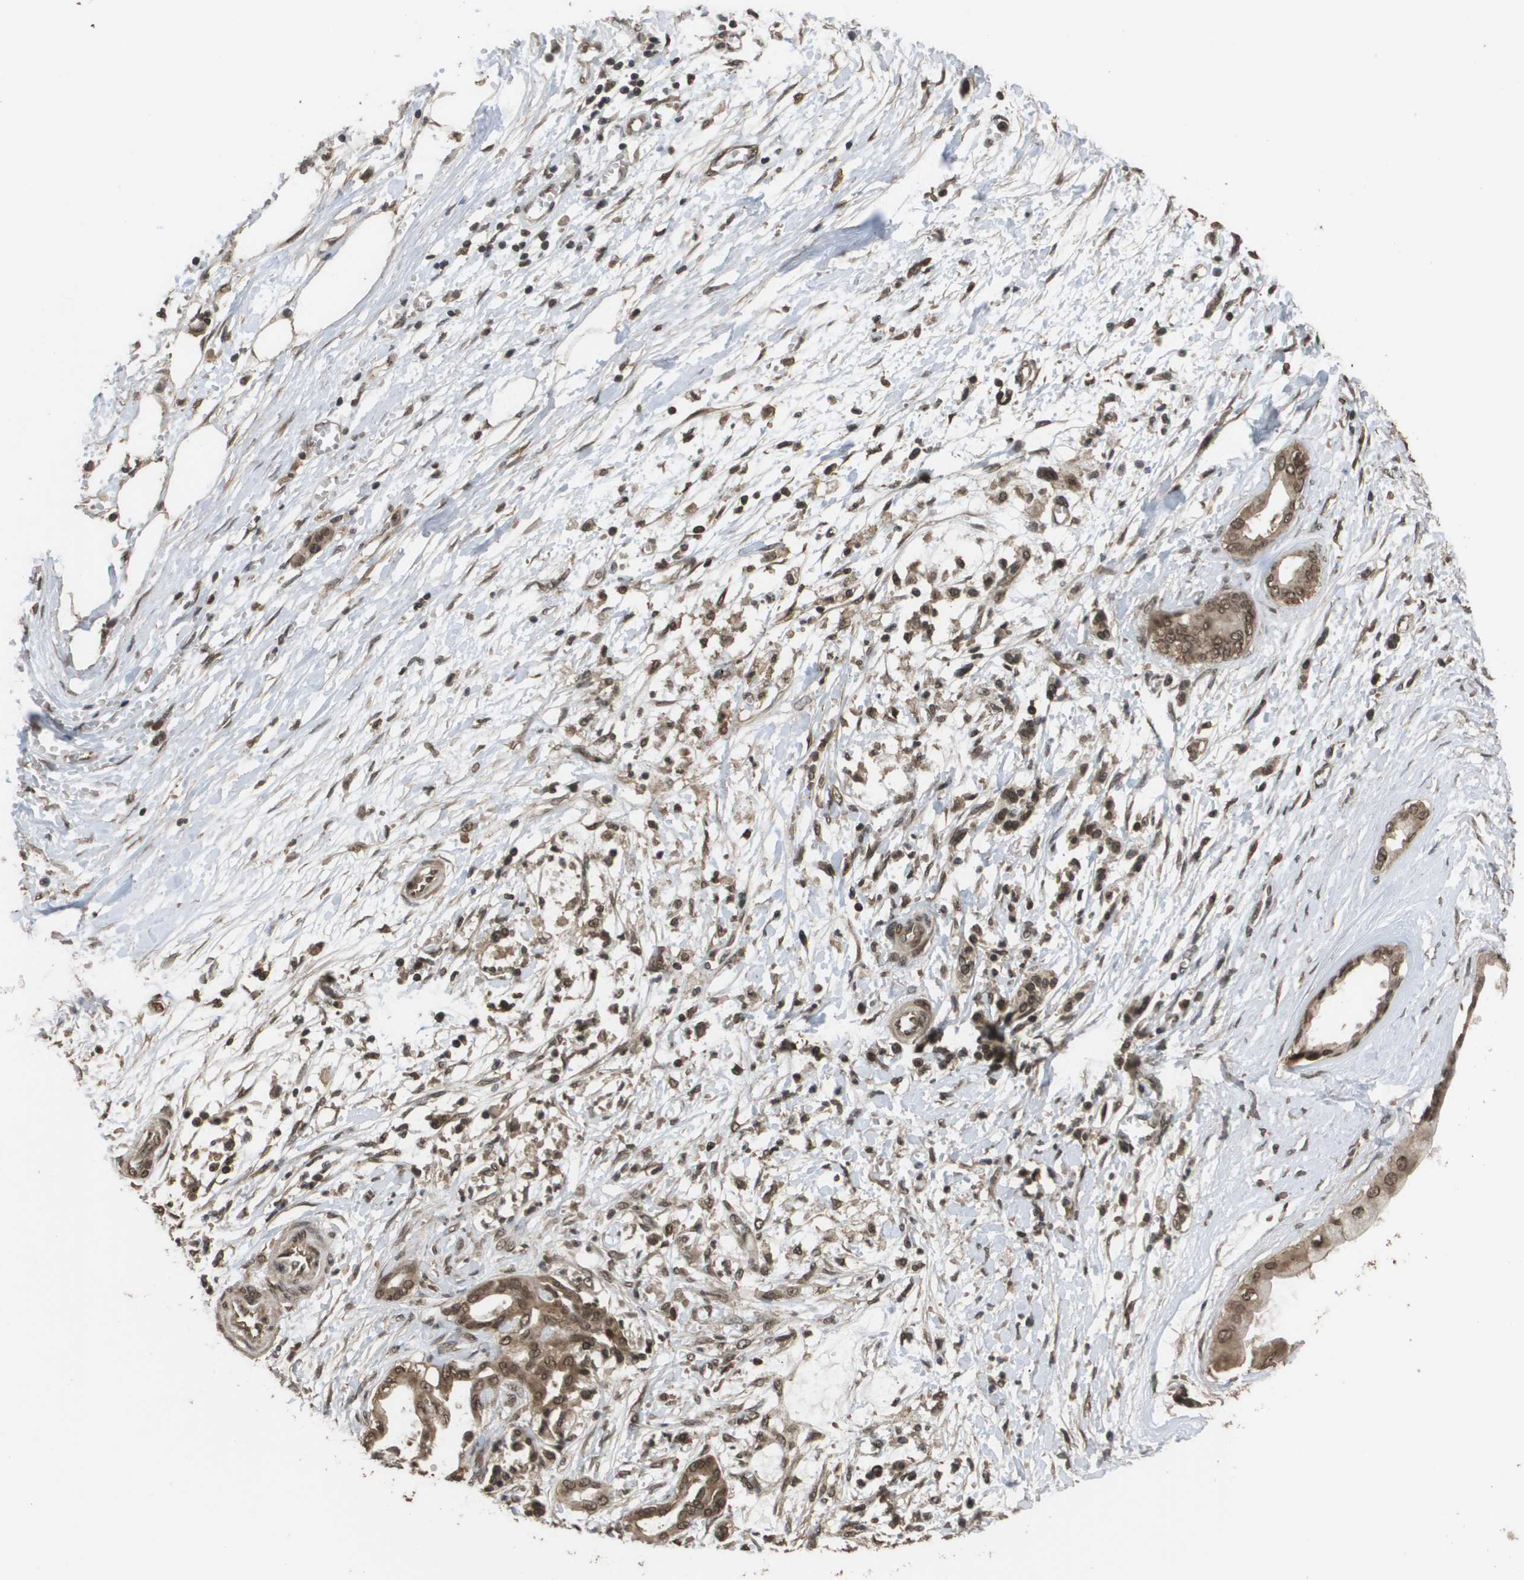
{"staining": {"intensity": "moderate", "quantity": ">75%", "location": "cytoplasmic/membranous,nuclear"}, "tissue": "pancreatic cancer", "cell_type": "Tumor cells", "image_type": "cancer", "snomed": [{"axis": "morphology", "description": "Adenocarcinoma, NOS"}, {"axis": "topography", "description": "Pancreas"}], "caption": "A medium amount of moderate cytoplasmic/membranous and nuclear staining is appreciated in about >75% of tumor cells in pancreatic adenocarcinoma tissue. The protein is stained brown, and the nuclei are stained in blue (DAB IHC with brightfield microscopy, high magnification).", "gene": "AXIN2", "patient": {"sex": "male", "age": 56}}